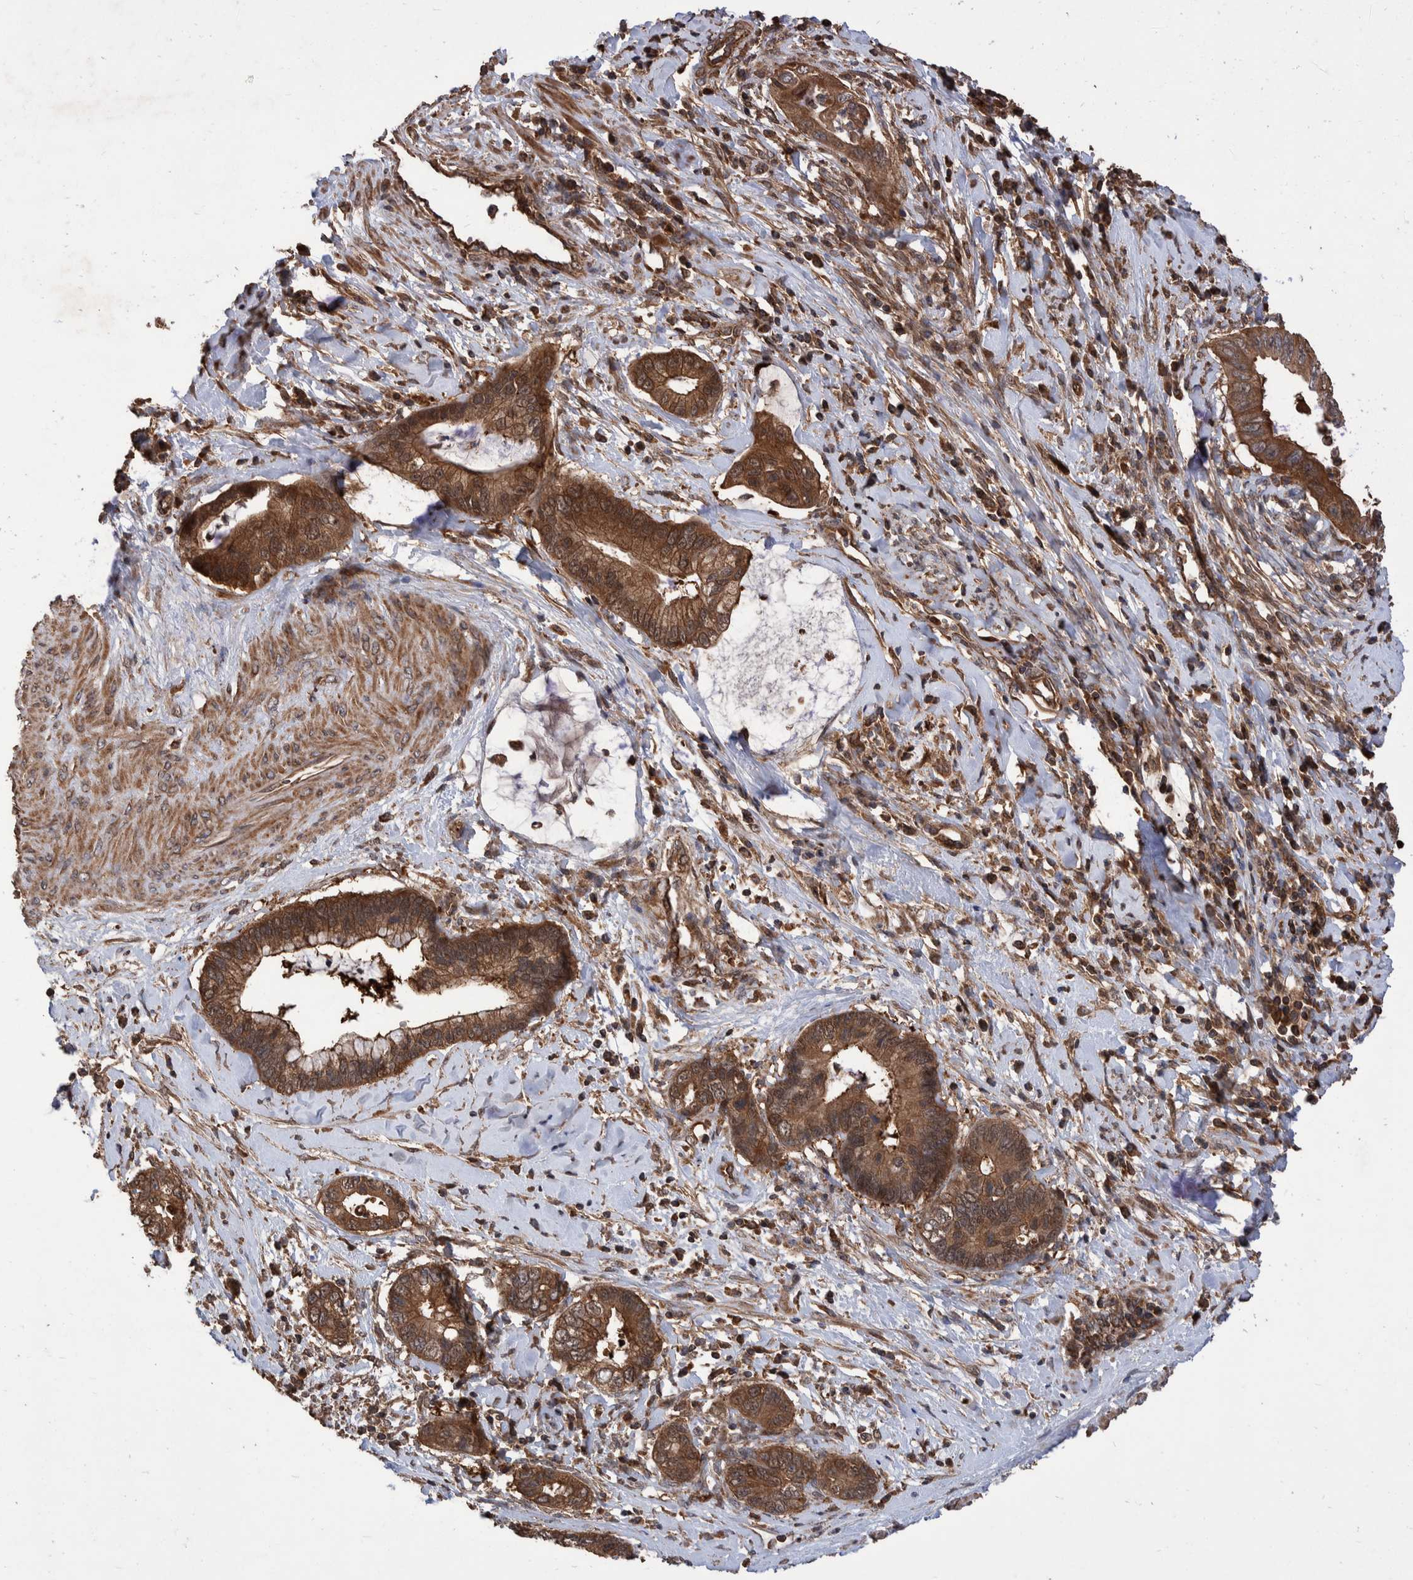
{"staining": {"intensity": "moderate", "quantity": ">75%", "location": "cytoplasmic/membranous"}, "tissue": "cervical cancer", "cell_type": "Tumor cells", "image_type": "cancer", "snomed": [{"axis": "morphology", "description": "Adenocarcinoma, NOS"}, {"axis": "topography", "description": "Cervix"}], "caption": "Protein expression analysis of human adenocarcinoma (cervical) reveals moderate cytoplasmic/membranous expression in approximately >75% of tumor cells. The protein is stained brown, and the nuclei are stained in blue (DAB (3,3'-diaminobenzidine) IHC with brightfield microscopy, high magnification).", "gene": "VBP1", "patient": {"sex": "female", "age": 44}}